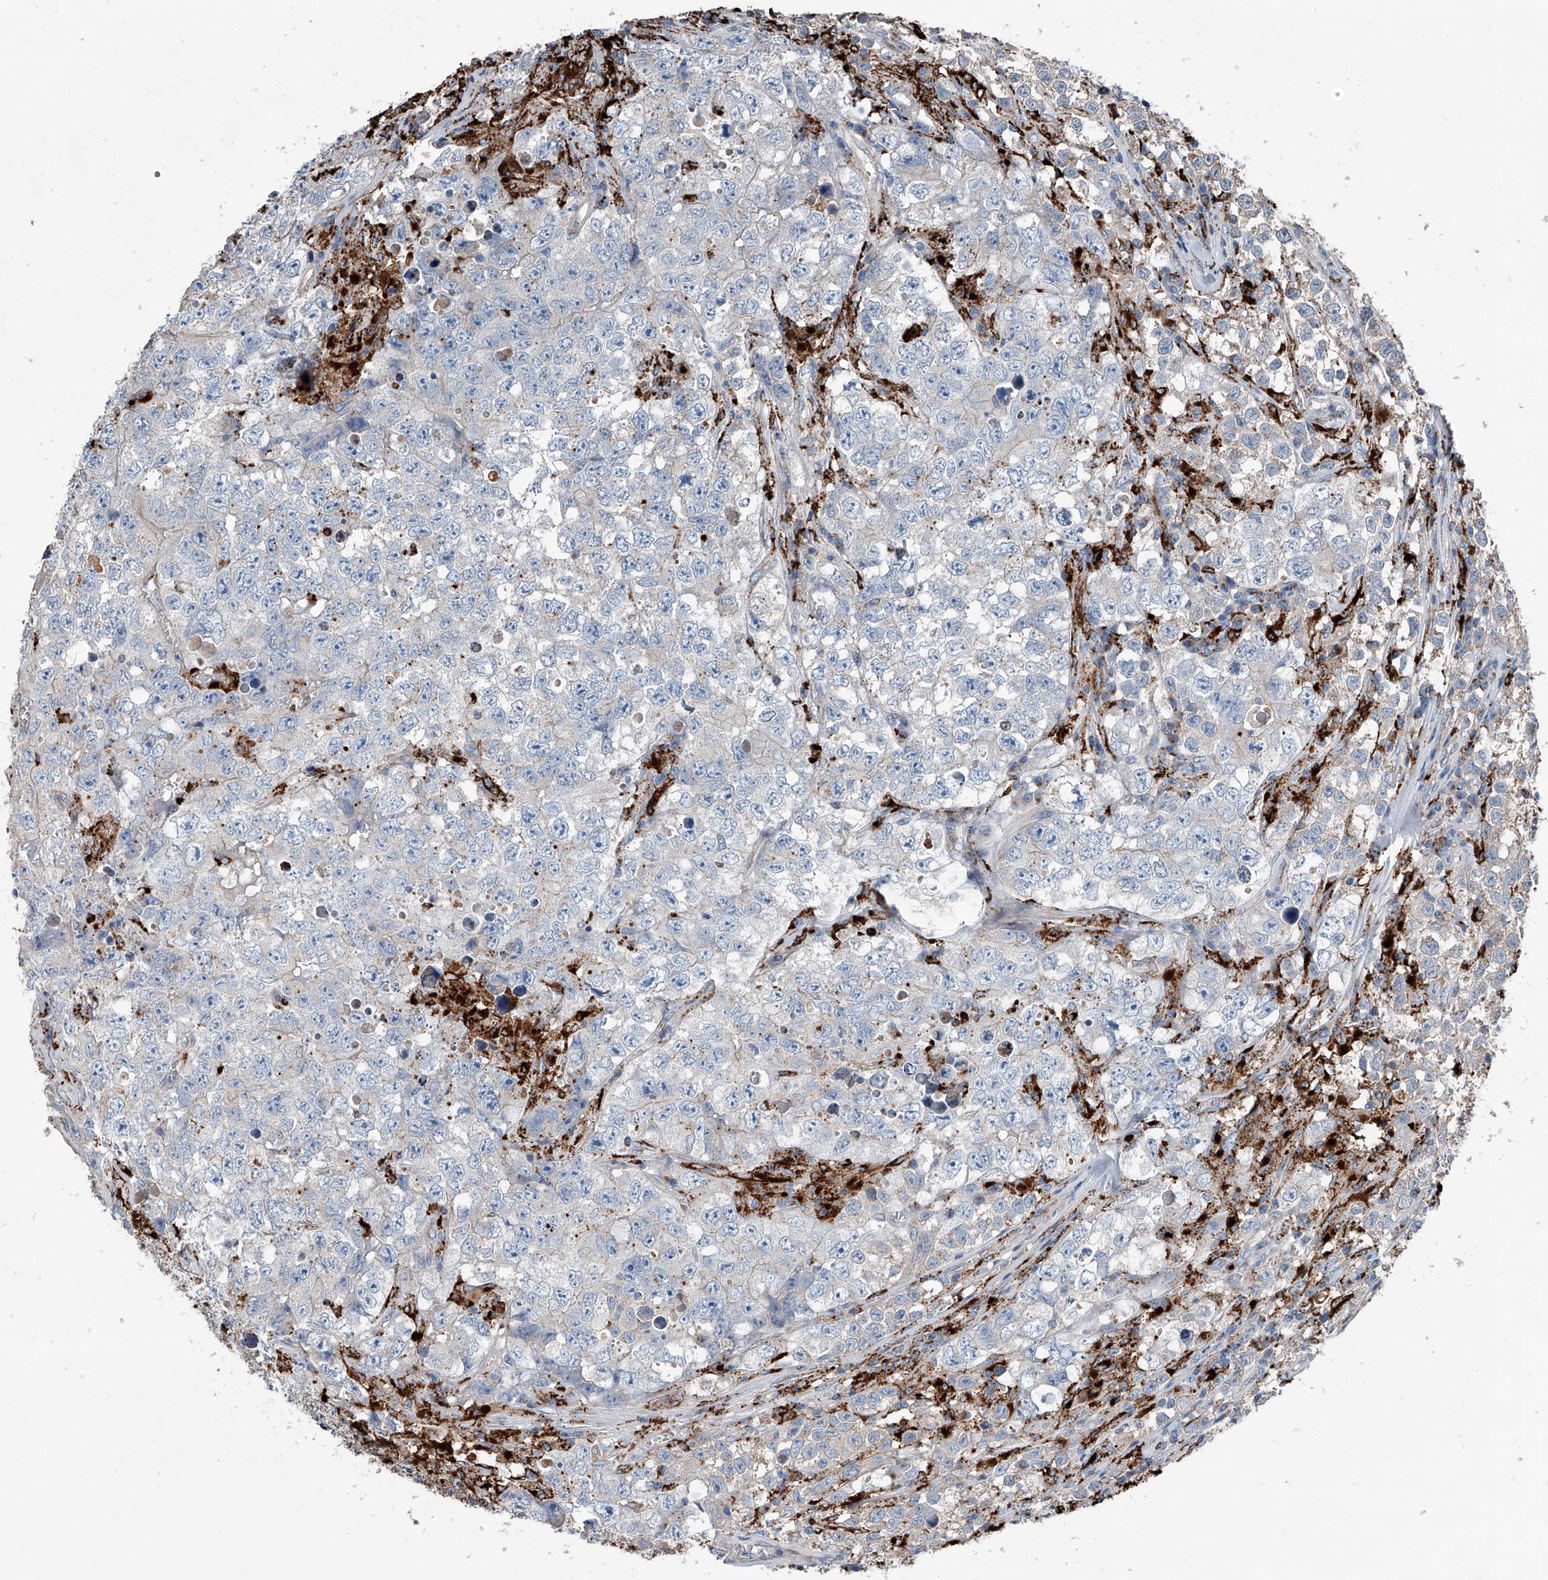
{"staining": {"intensity": "weak", "quantity": "<25%", "location": "cytoplasmic/membranous"}, "tissue": "testis cancer", "cell_type": "Tumor cells", "image_type": "cancer", "snomed": [{"axis": "morphology", "description": "Seminoma, NOS"}, {"axis": "morphology", "description": "Carcinoma, Embryonal, NOS"}, {"axis": "topography", "description": "Testis"}], "caption": "Tumor cells show no significant staining in seminoma (testis).", "gene": "ZNF772", "patient": {"sex": "male", "age": 43}}